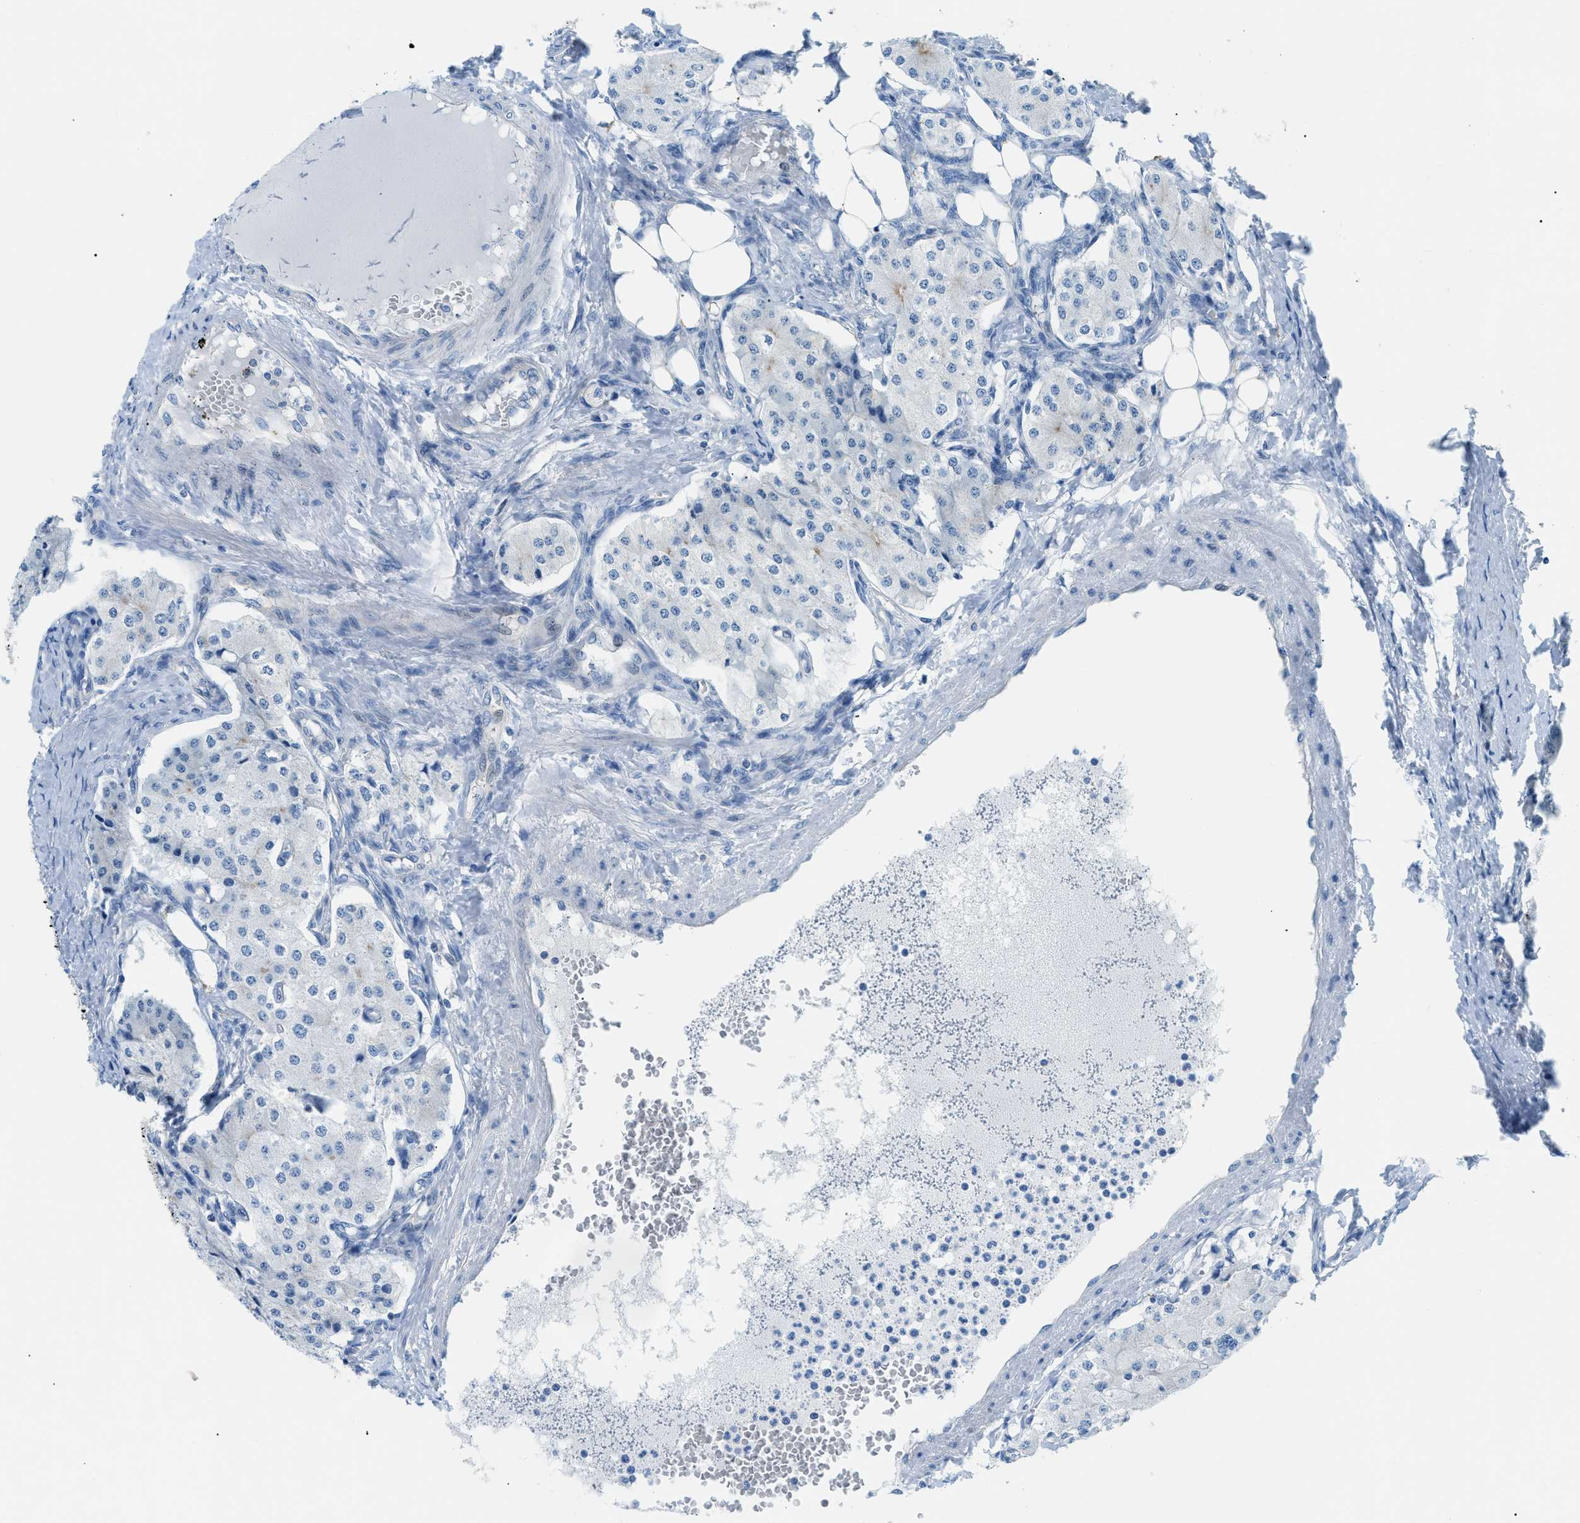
{"staining": {"intensity": "negative", "quantity": "none", "location": "none"}, "tissue": "carcinoid", "cell_type": "Tumor cells", "image_type": "cancer", "snomed": [{"axis": "morphology", "description": "Carcinoid, malignant, NOS"}, {"axis": "topography", "description": "Colon"}], "caption": "Immunohistochemistry (IHC) of carcinoid shows no staining in tumor cells.", "gene": "FDCSP", "patient": {"sex": "female", "age": 52}}